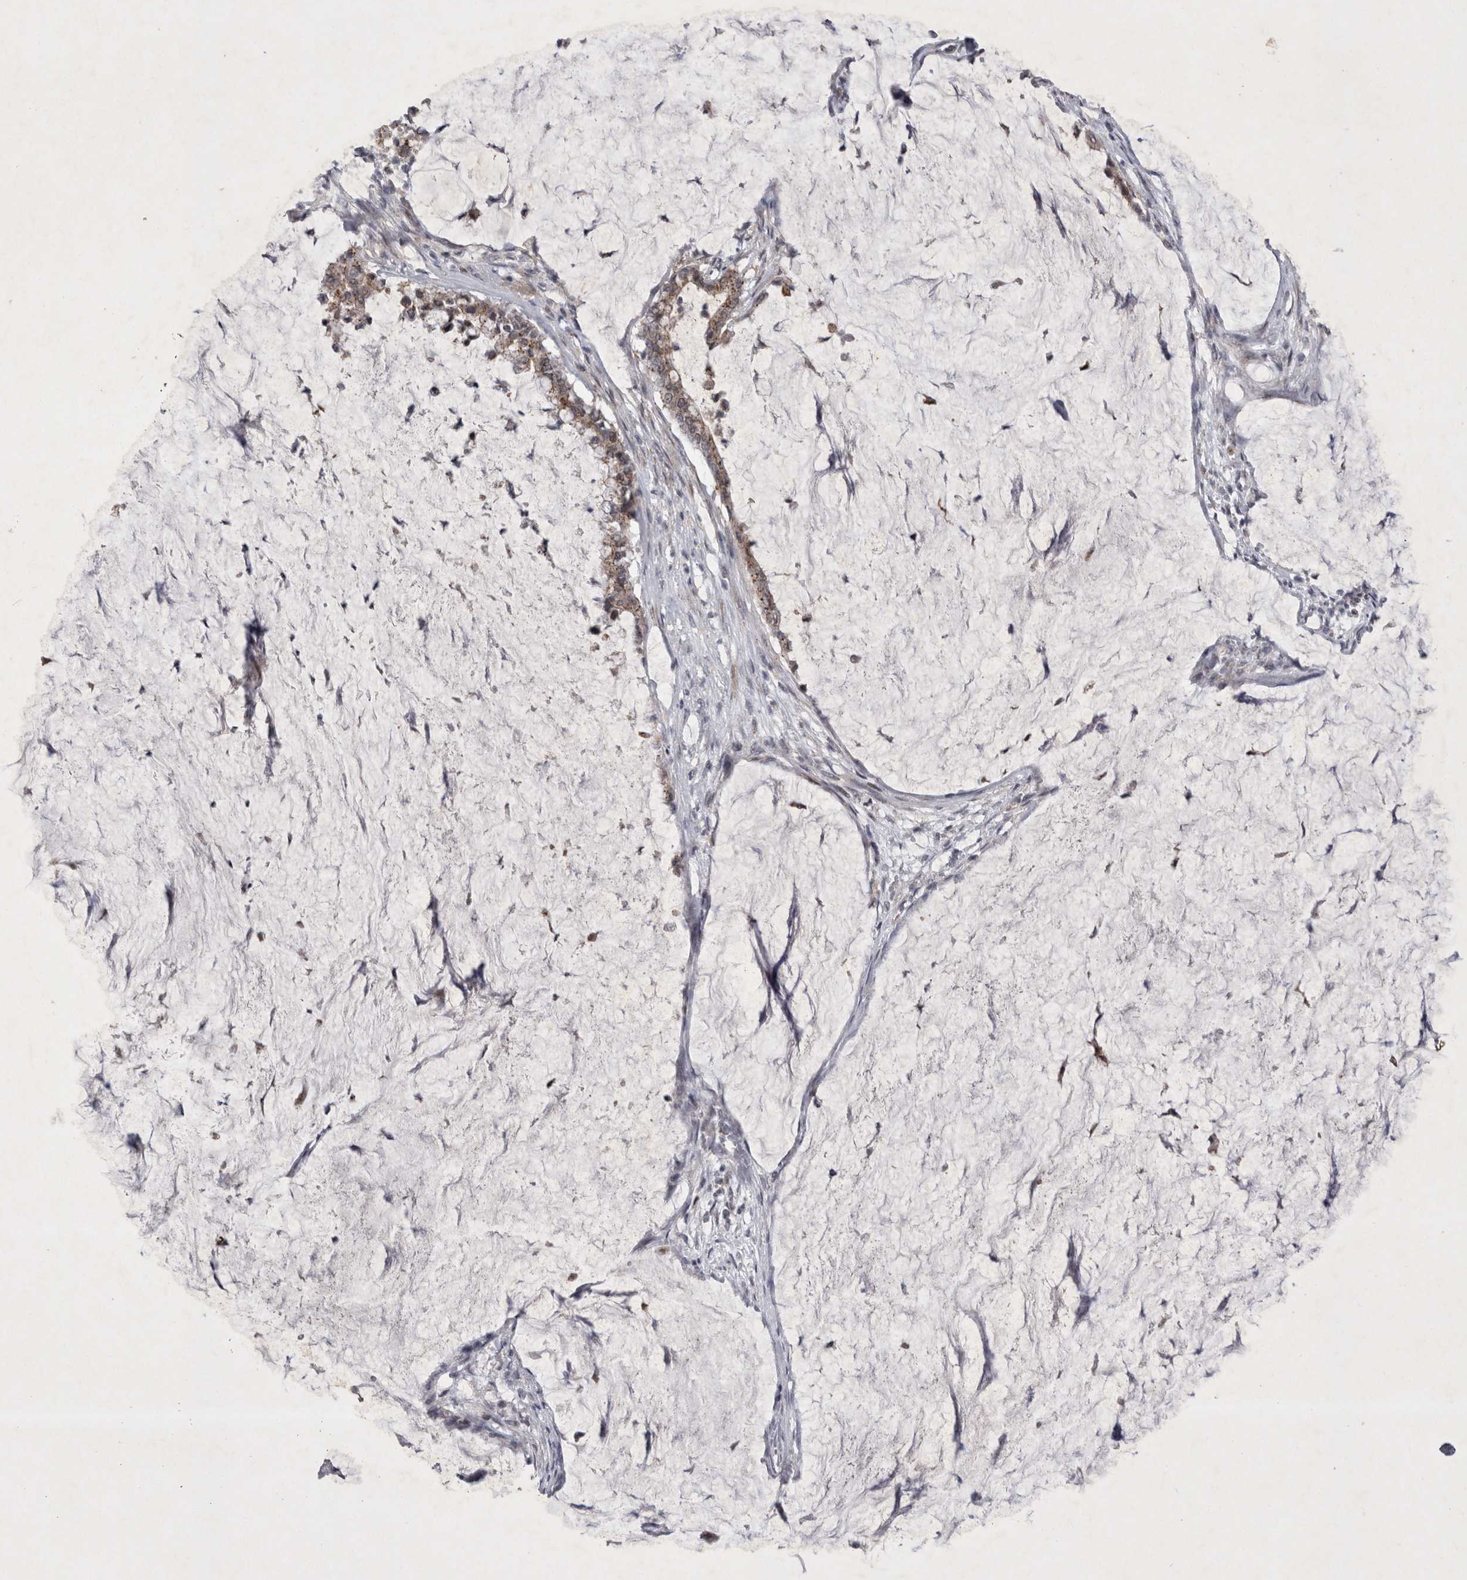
{"staining": {"intensity": "weak", "quantity": ">75%", "location": "cytoplasmic/membranous"}, "tissue": "pancreatic cancer", "cell_type": "Tumor cells", "image_type": "cancer", "snomed": [{"axis": "morphology", "description": "Adenocarcinoma, NOS"}, {"axis": "topography", "description": "Pancreas"}], "caption": "Immunohistochemistry (IHC) staining of pancreatic cancer (adenocarcinoma), which shows low levels of weak cytoplasmic/membranous positivity in about >75% of tumor cells indicating weak cytoplasmic/membranous protein staining. The staining was performed using DAB (3,3'-diaminobenzidine) (brown) for protein detection and nuclei were counterstained in hematoxylin (blue).", "gene": "PARP11", "patient": {"sex": "male", "age": 41}}